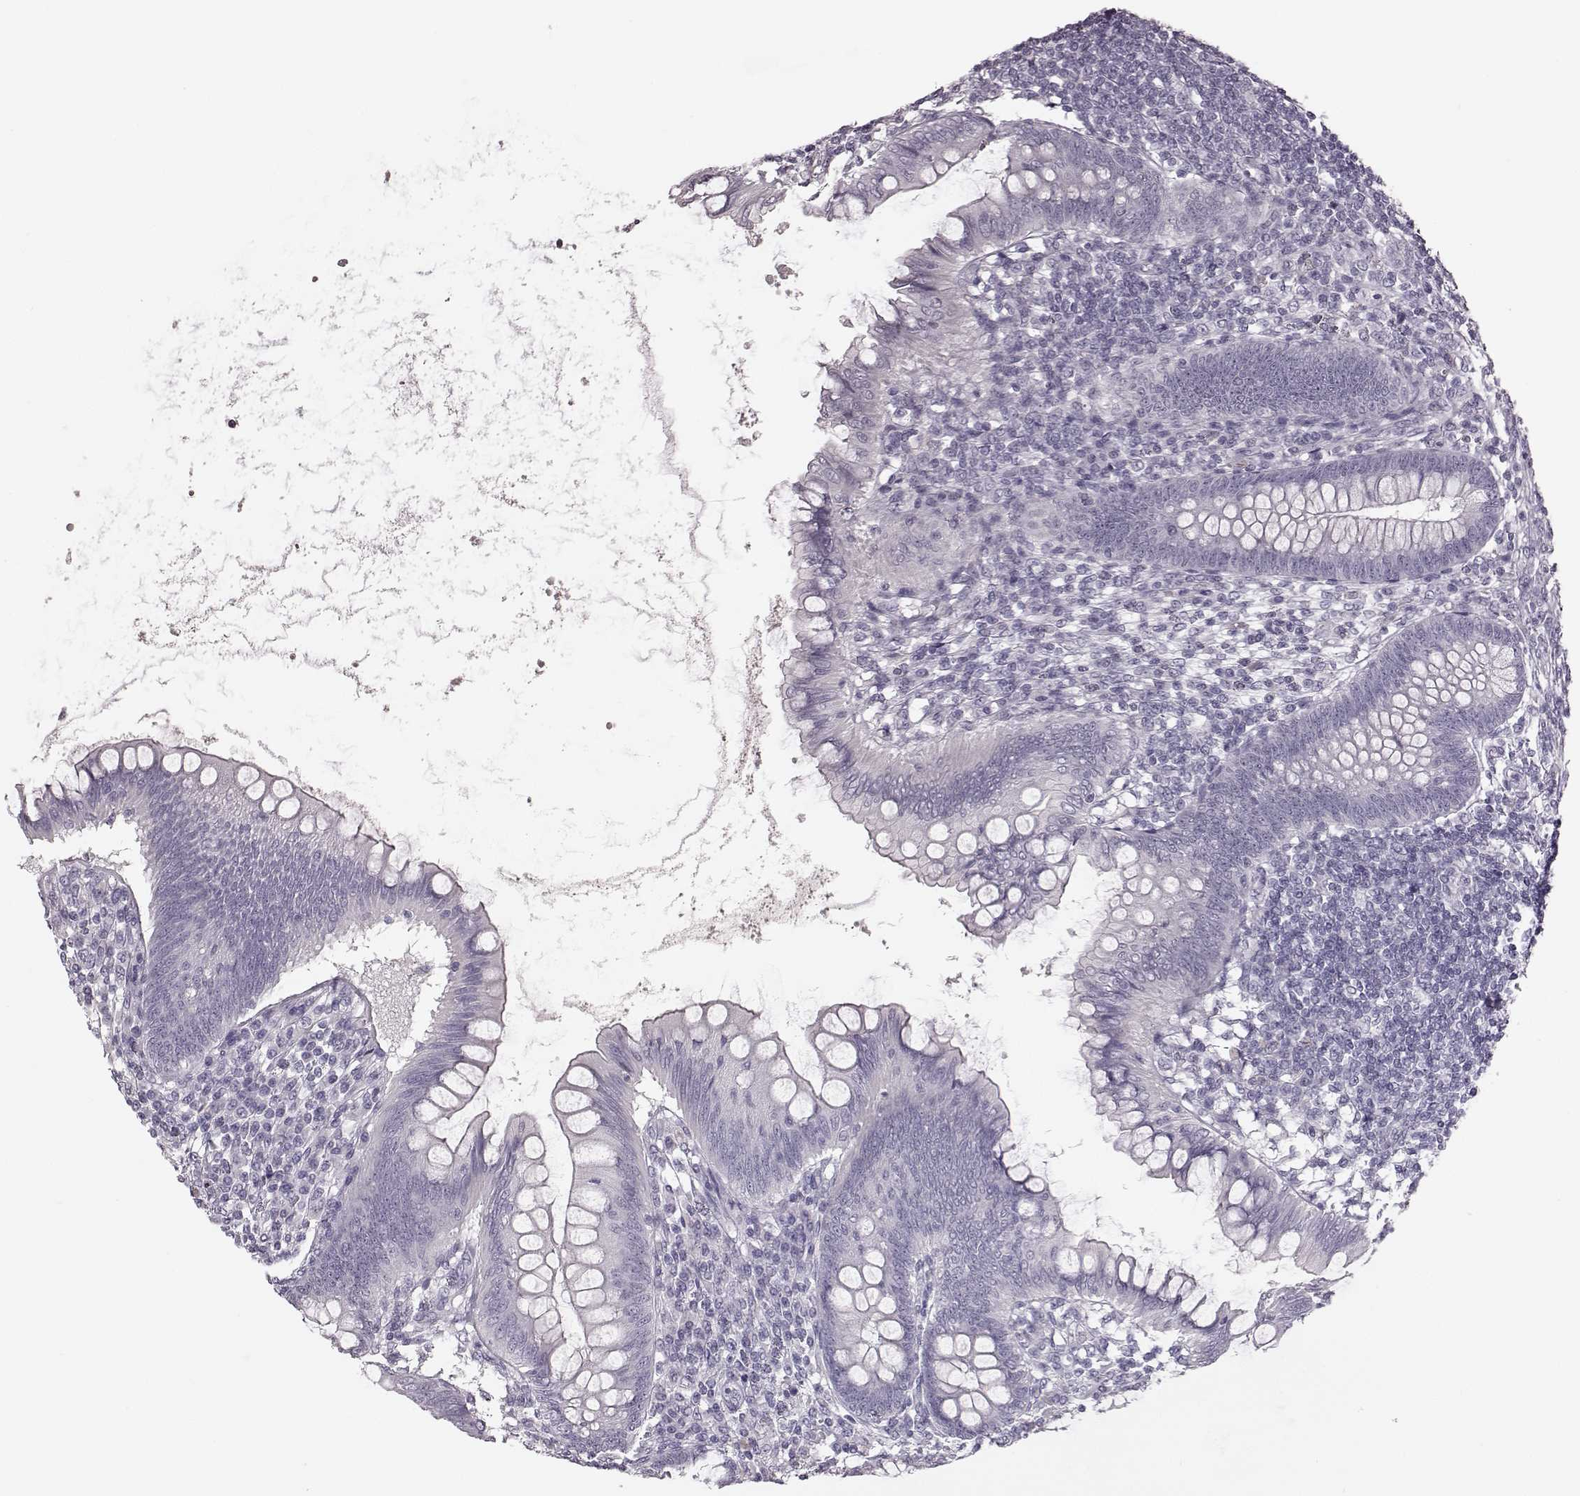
{"staining": {"intensity": "negative", "quantity": "none", "location": "none"}, "tissue": "appendix", "cell_type": "Glandular cells", "image_type": "normal", "snomed": [{"axis": "morphology", "description": "Normal tissue, NOS"}, {"axis": "topography", "description": "Appendix"}], "caption": "IHC micrograph of benign appendix stained for a protein (brown), which reveals no staining in glandular cells. (DAB immunohistochemistry with hematoxylin counter stain).", "gene": "ZNF433", "patient": {"sex": "female", "age": 57}}